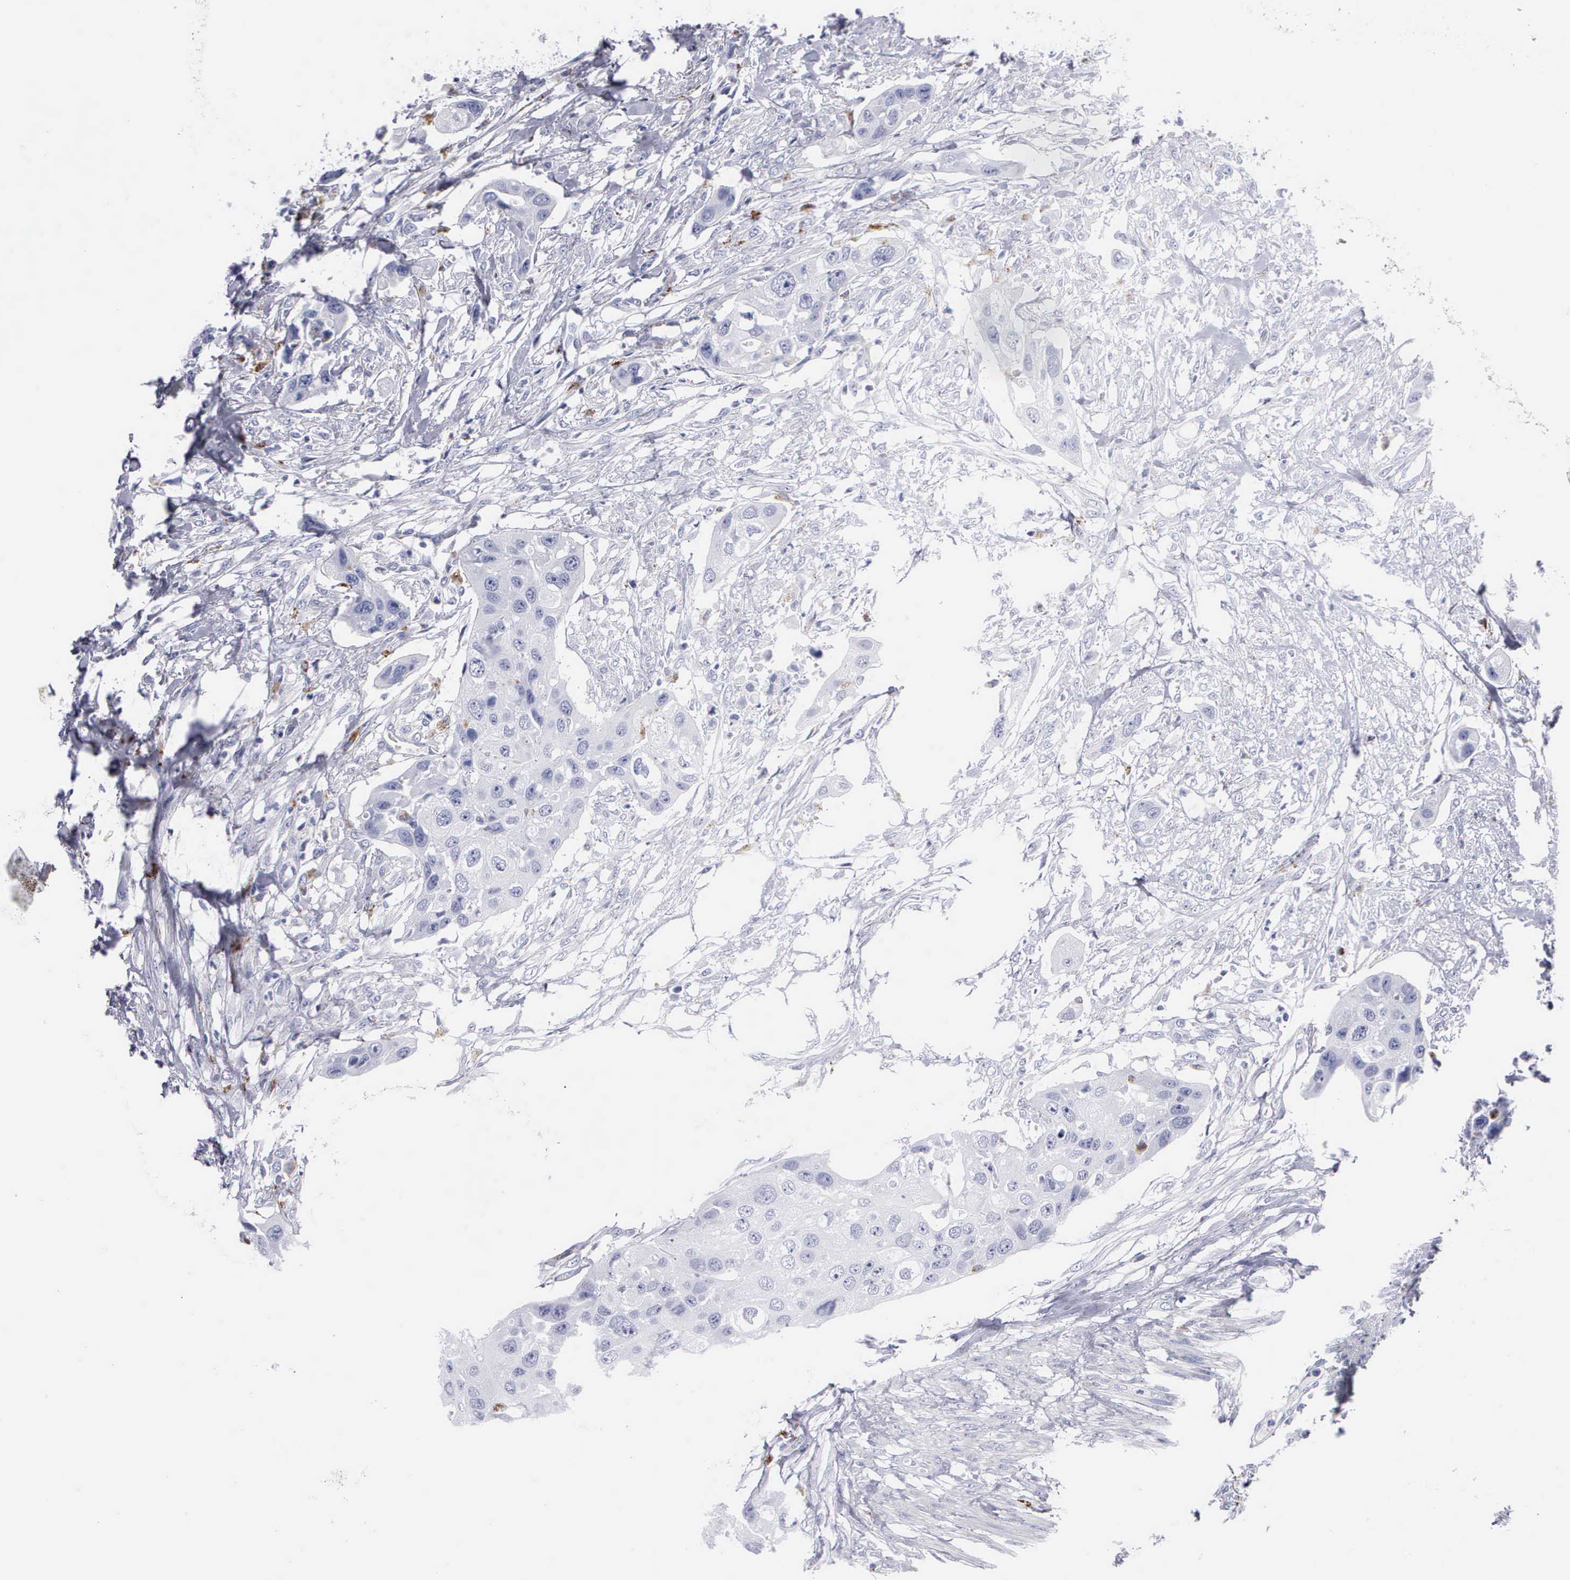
{"staining": {"intensity": "negative", "quantity": "none", "location": "none"}, "tissue": "urothelial cancer", "cell_type": "Tumor cells", "image_type": "cancer", "snomed": [{"axis": "morphology", "description": "Urothelial carcinoma, High grade"}, {"axis": "topography", "description": "Urinary bladder"}], "caption": "A high-resolution micrograph shows immunohistochemistry staining of urothelial cancer, which demonstrates no significant expression in tumor cells. (DAB (3,3'-diaminobenzidine) IHC visualized using brightfield microscopy, high magnification).", "gene": "CTSL", "patient": {"sex": "male", "age": 55}}